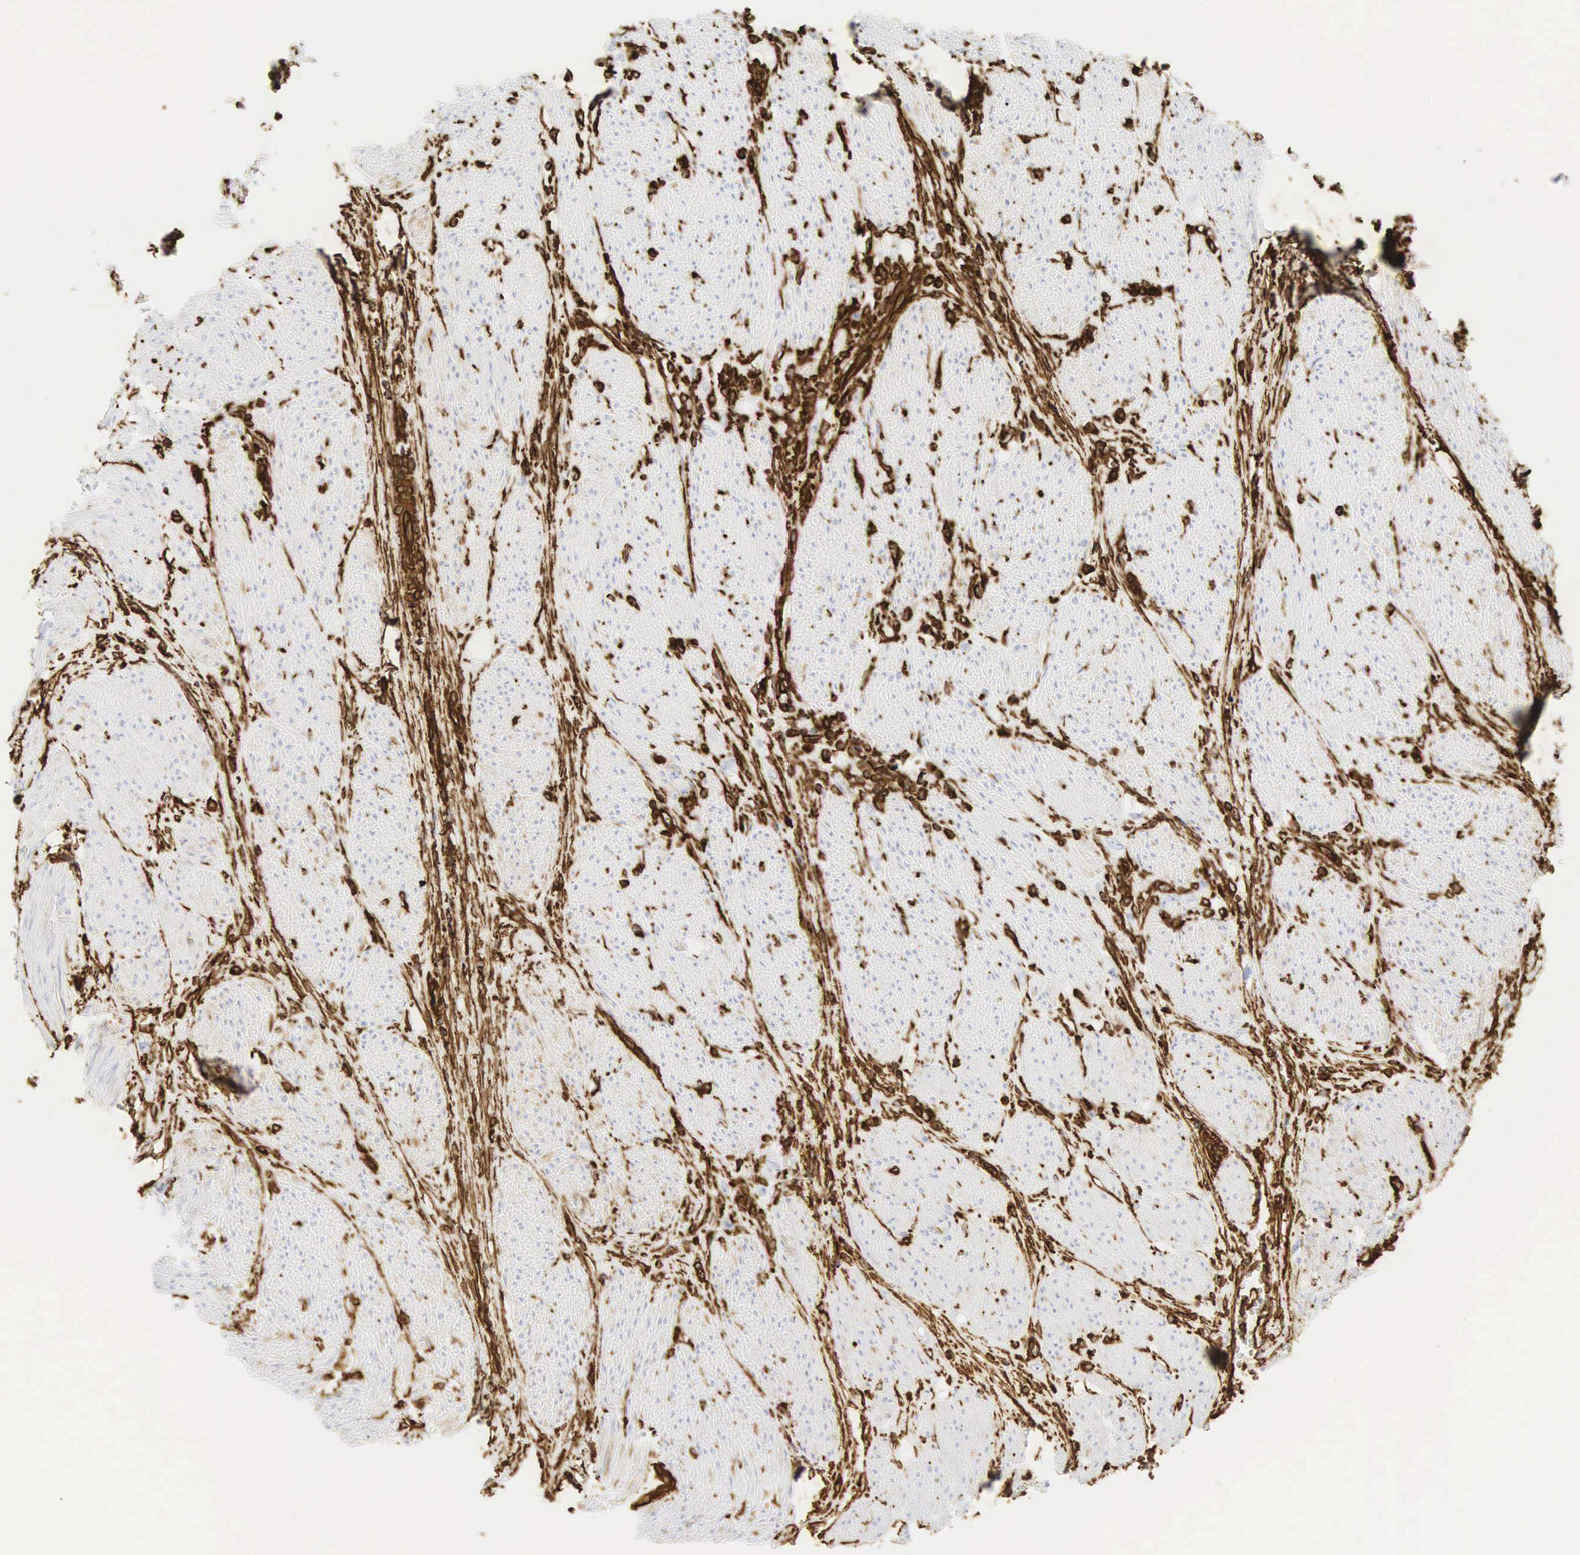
{"staining": {"intensity": "strong", "quantity": "<25%", "location": "cytoplasmic/membranous"}, "tissue": "stomach cancer", "cell_type": "Tumor cells", "image_type": "cancer", "snomed": [{"axis": "morphology", "description": "Adenocarcinoma, NOS"}, {"axis": "topography", "description": "Stomach"}], "caption": "Strong cytoplasmic/membranous staining for a protein is seen in about <25% of tumor cells of stomach cancer (adenocarcinoma) using immunohistochemistry (IHC).", "gene": "VIM", "patient": {"sex": "male", "age": 72}}